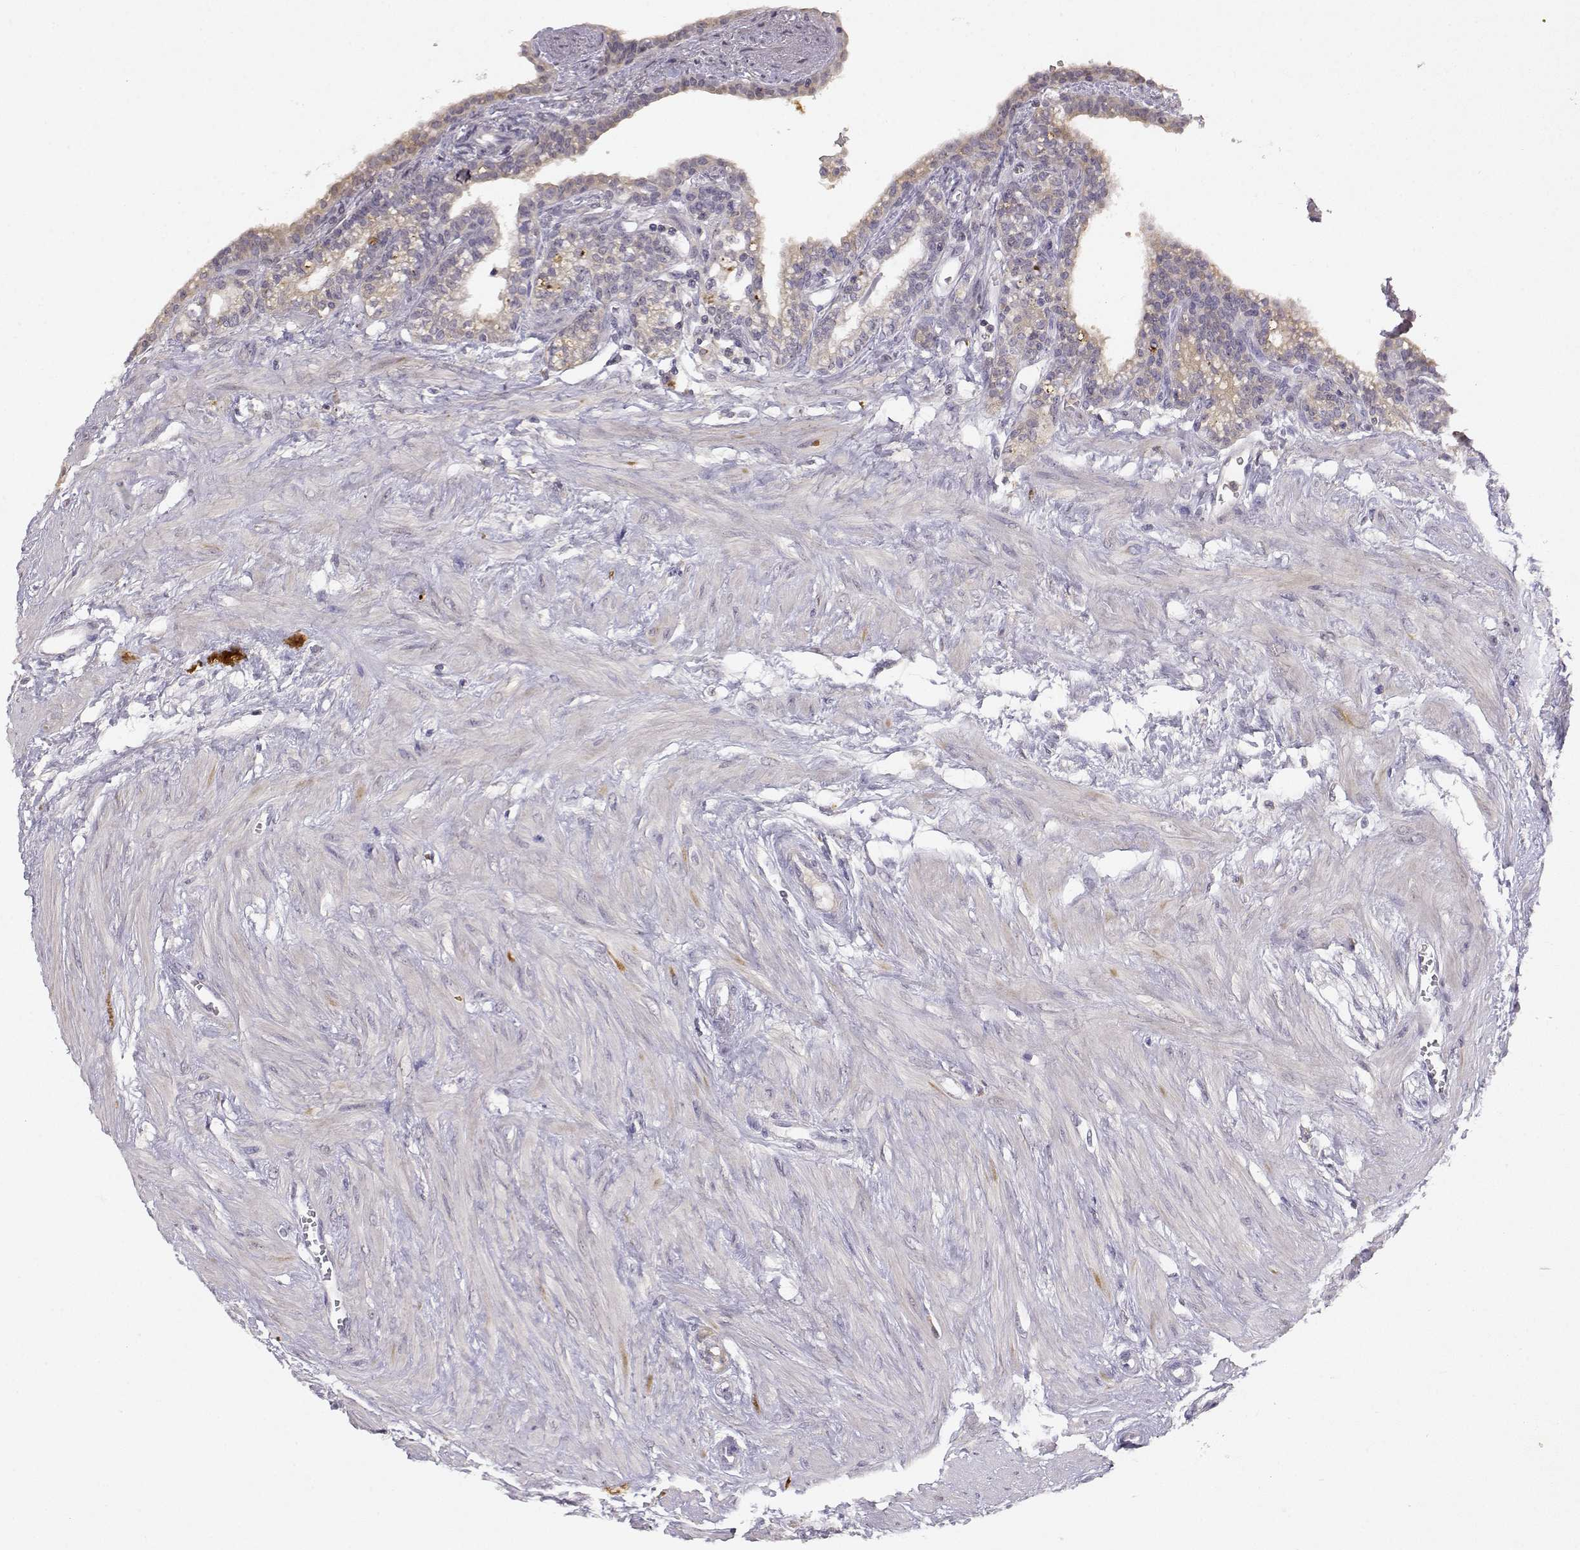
{"staining": {"intensity": "weak", "quantity": "<25%", "location": "cytoplasmic/membranous"}, "tissue": "seminal vesicle", "cell_type": "Glandular cells", "image_type": "normal", "snomed": [{"axis": "morphology", "description": "Normal tissue, NOS"}, {"axis": "morphology", "description": "Urothelial carcinoma, NOS"}, {"axis": "topography", "description": "Urinary bladder"}, {"axis": "topography", "description": "Seminal veicle"}], "caption": "DAB (3,3'-diaminobenzidine) immunohistochemical staining of benign human seminal vesicle shows no significant staining in glandular cells.", "gene": "TACR1", "patient": {"sex": "male", "age": 76}}